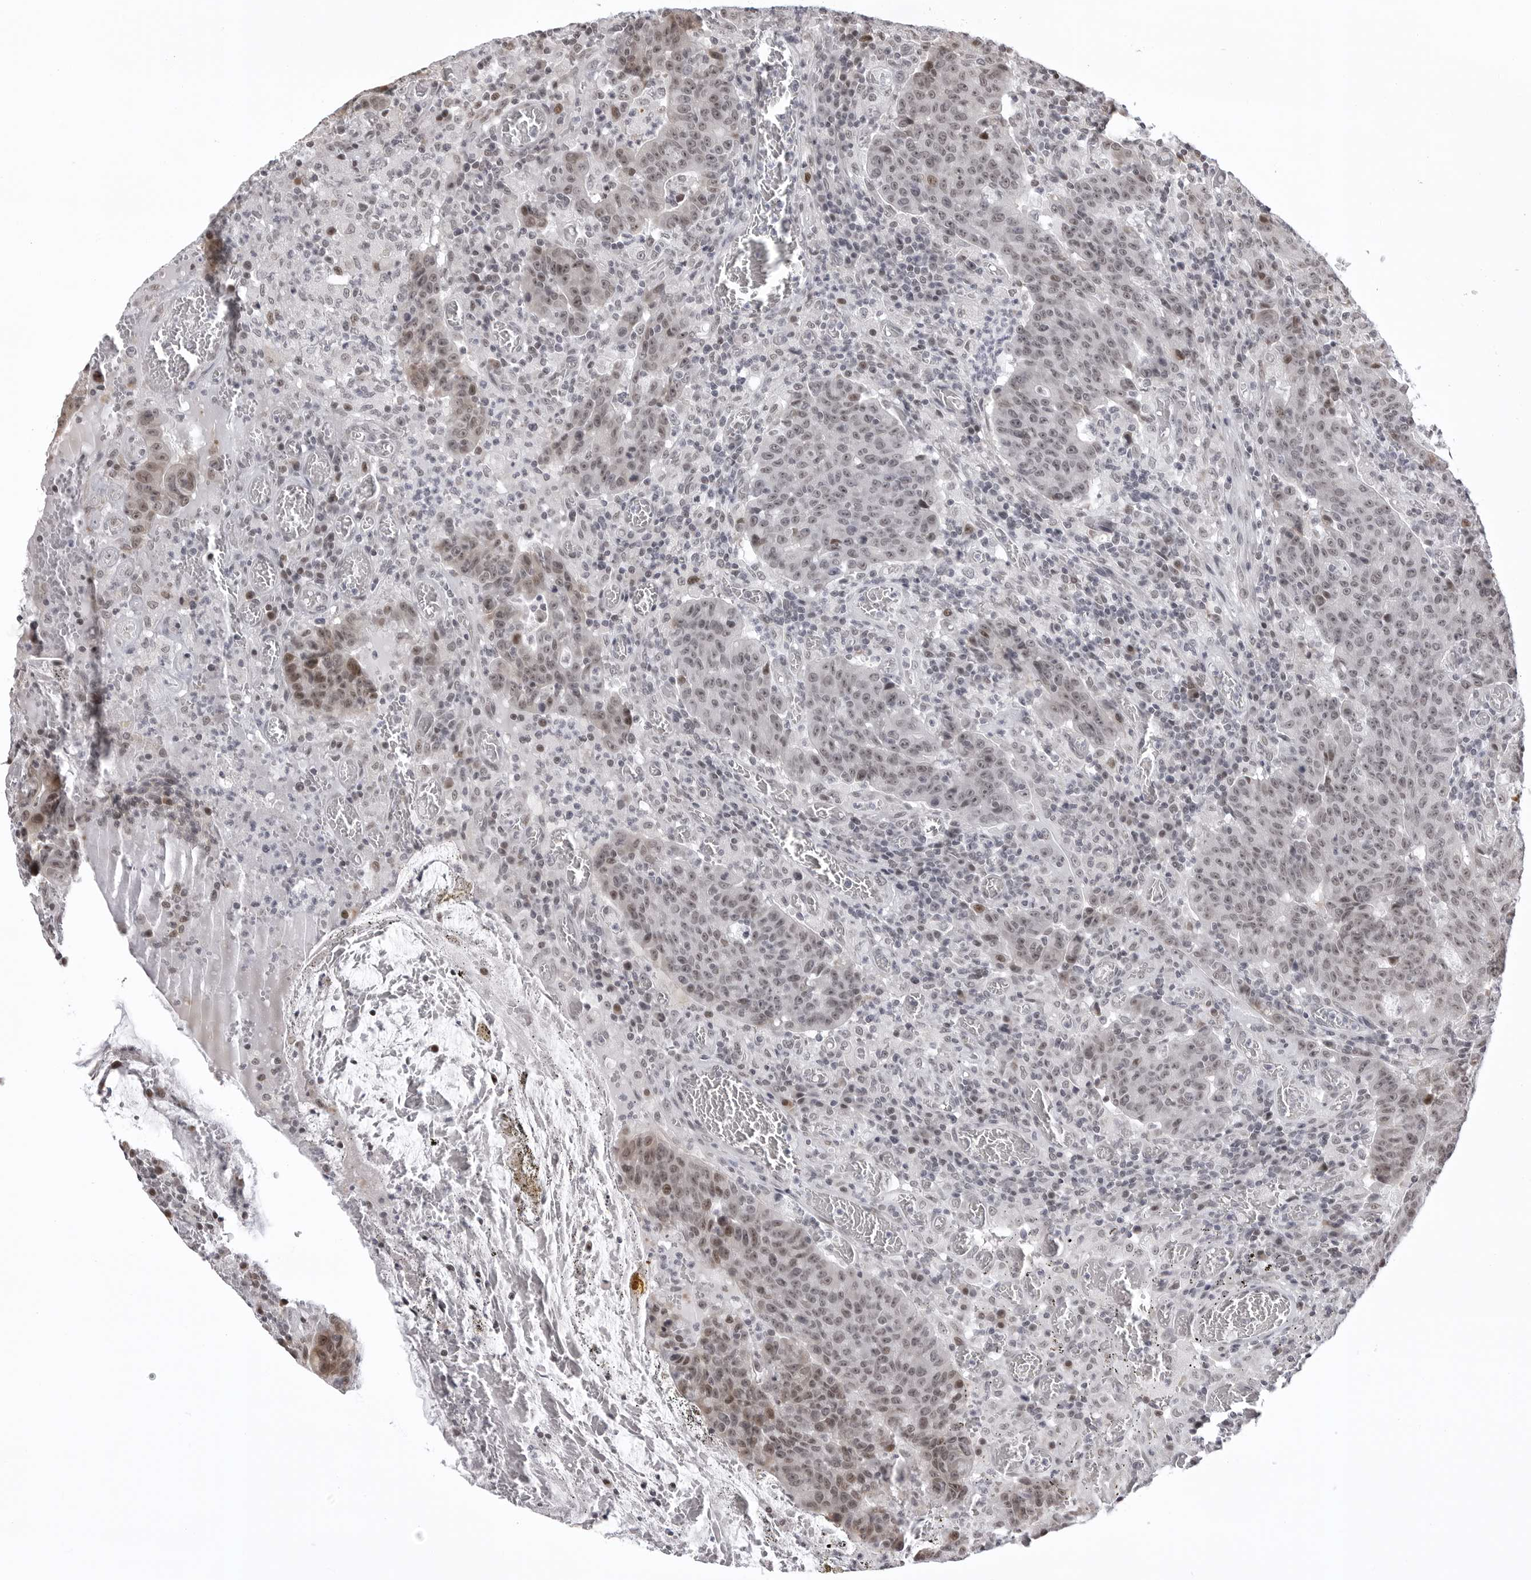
{"staining": {"intensity": "moderate", "quantity": "<25%", "location": "nuclear"}, "tissue": "colorectal cancer", "cell_type": "Tumor cells", "image_type": "cancer", "snomed": [{"axis": "morphology", "description": "Adenocarcinoma, NOS"}, {"axis": "topography", "description": "Colon"}], "caption": "A histopathology image of adenocarcinoma (colorectal) stained for a protein reveals moderate nuclear brown staining in tumor cells. The staining is performed using DAB (3,3'-diaminobenzidine) brown chromogen to label protein expression. The nuclei are counter-stained blue using hematoxylin.", "gene": "PHF3", "patient": {"sex": "female", "age": 75}}